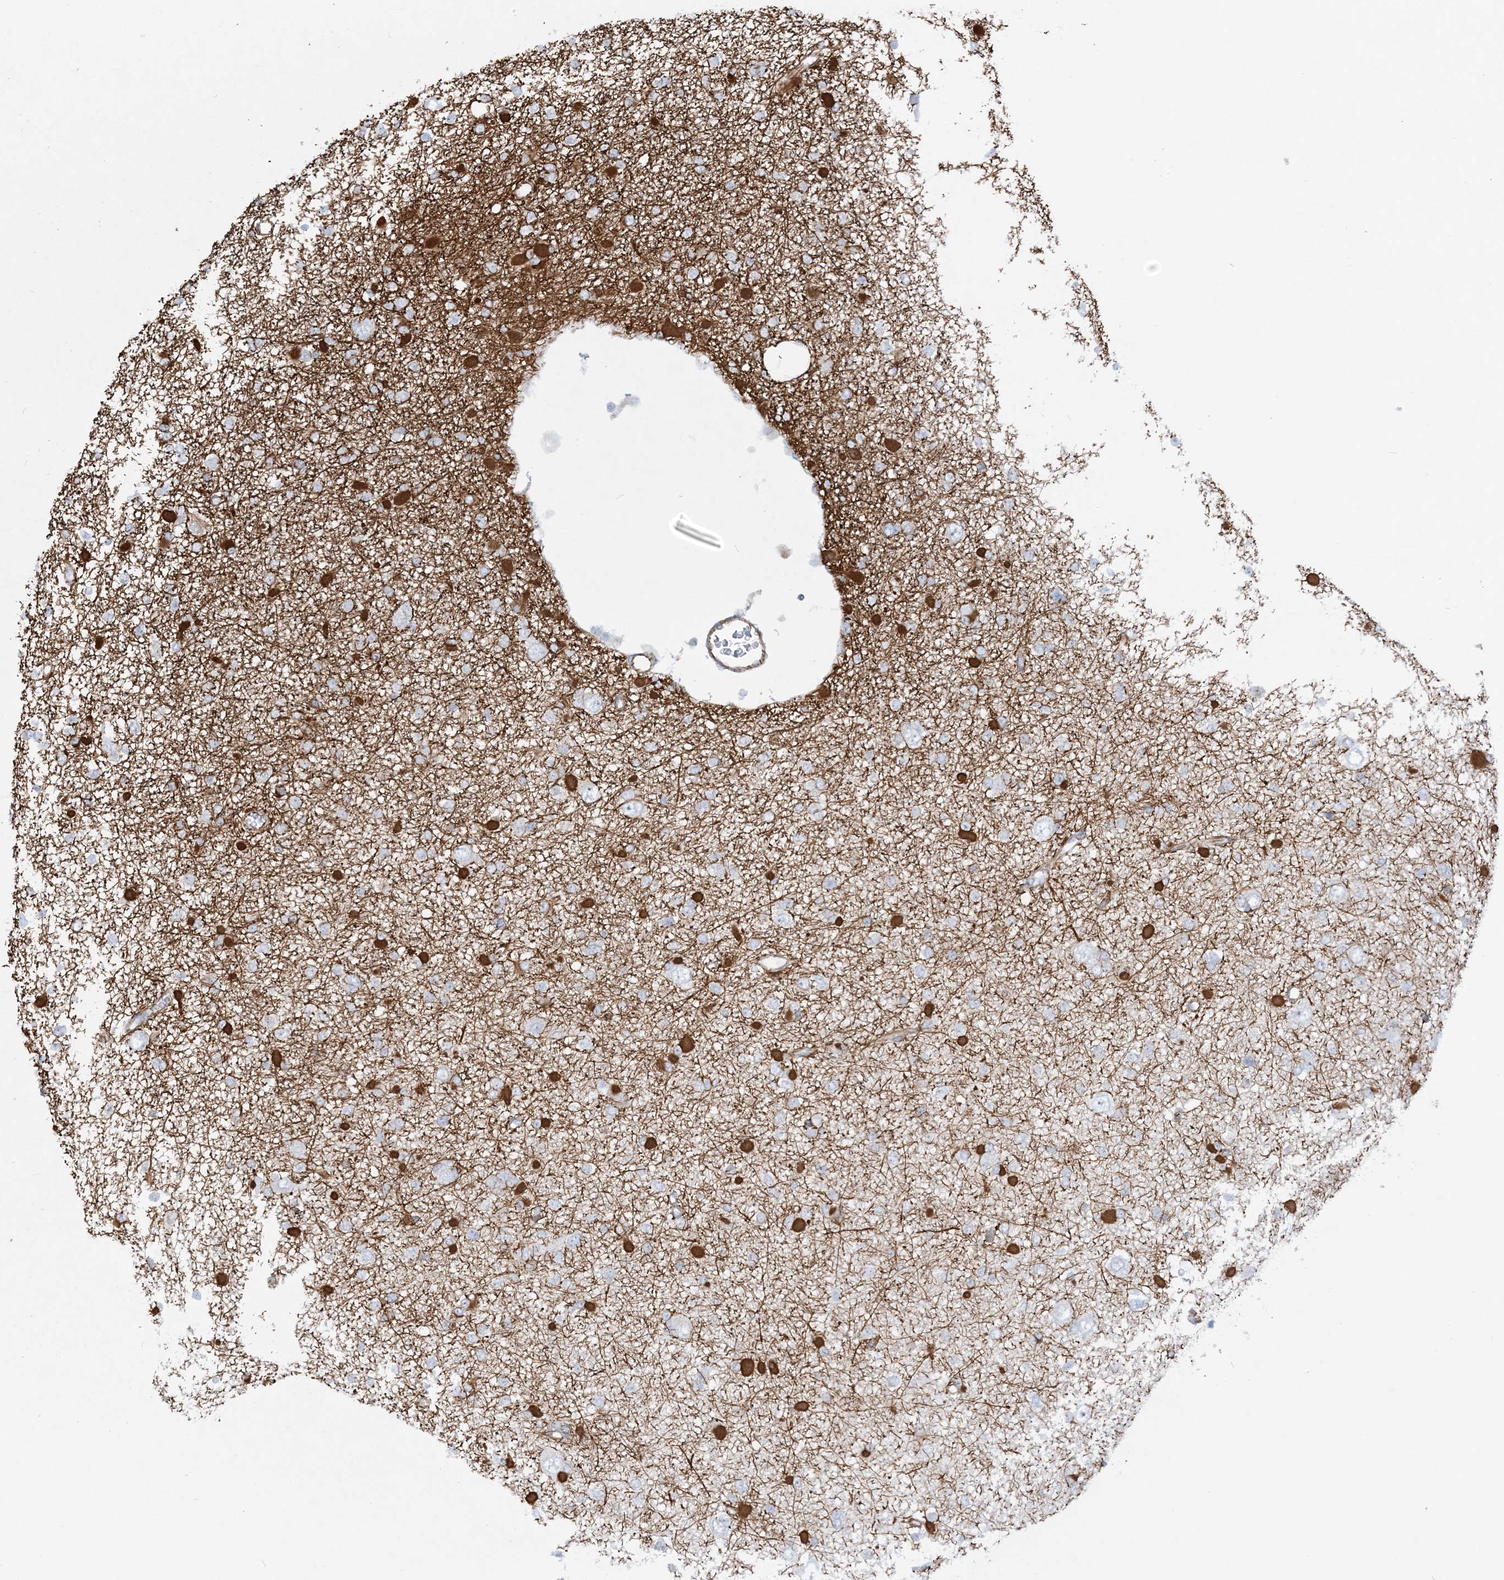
{"staining": {"intensity": "negative", "quantity": "none", "location": "none"}, "tissue": "glioma", "cell_type": "Tumor cells", "image_type": "cancer", "snomed": [{"axis": "morphology", "description": "Glioma, malignant, Low grade"}, {"axis": "topography", "description": "Brain"}], "caption": "Immunohistochemistry (IHC) image of low-grade glioma (malignant) stained for a protein (brown), which shows no expression in tumor cells. (DAB (3,3'-diaminobenzidine) IHC visualized using brightfield microscopy, high magnification).", "gene": "SCLT1", "patient": {"sex": "female", "age": 22}}